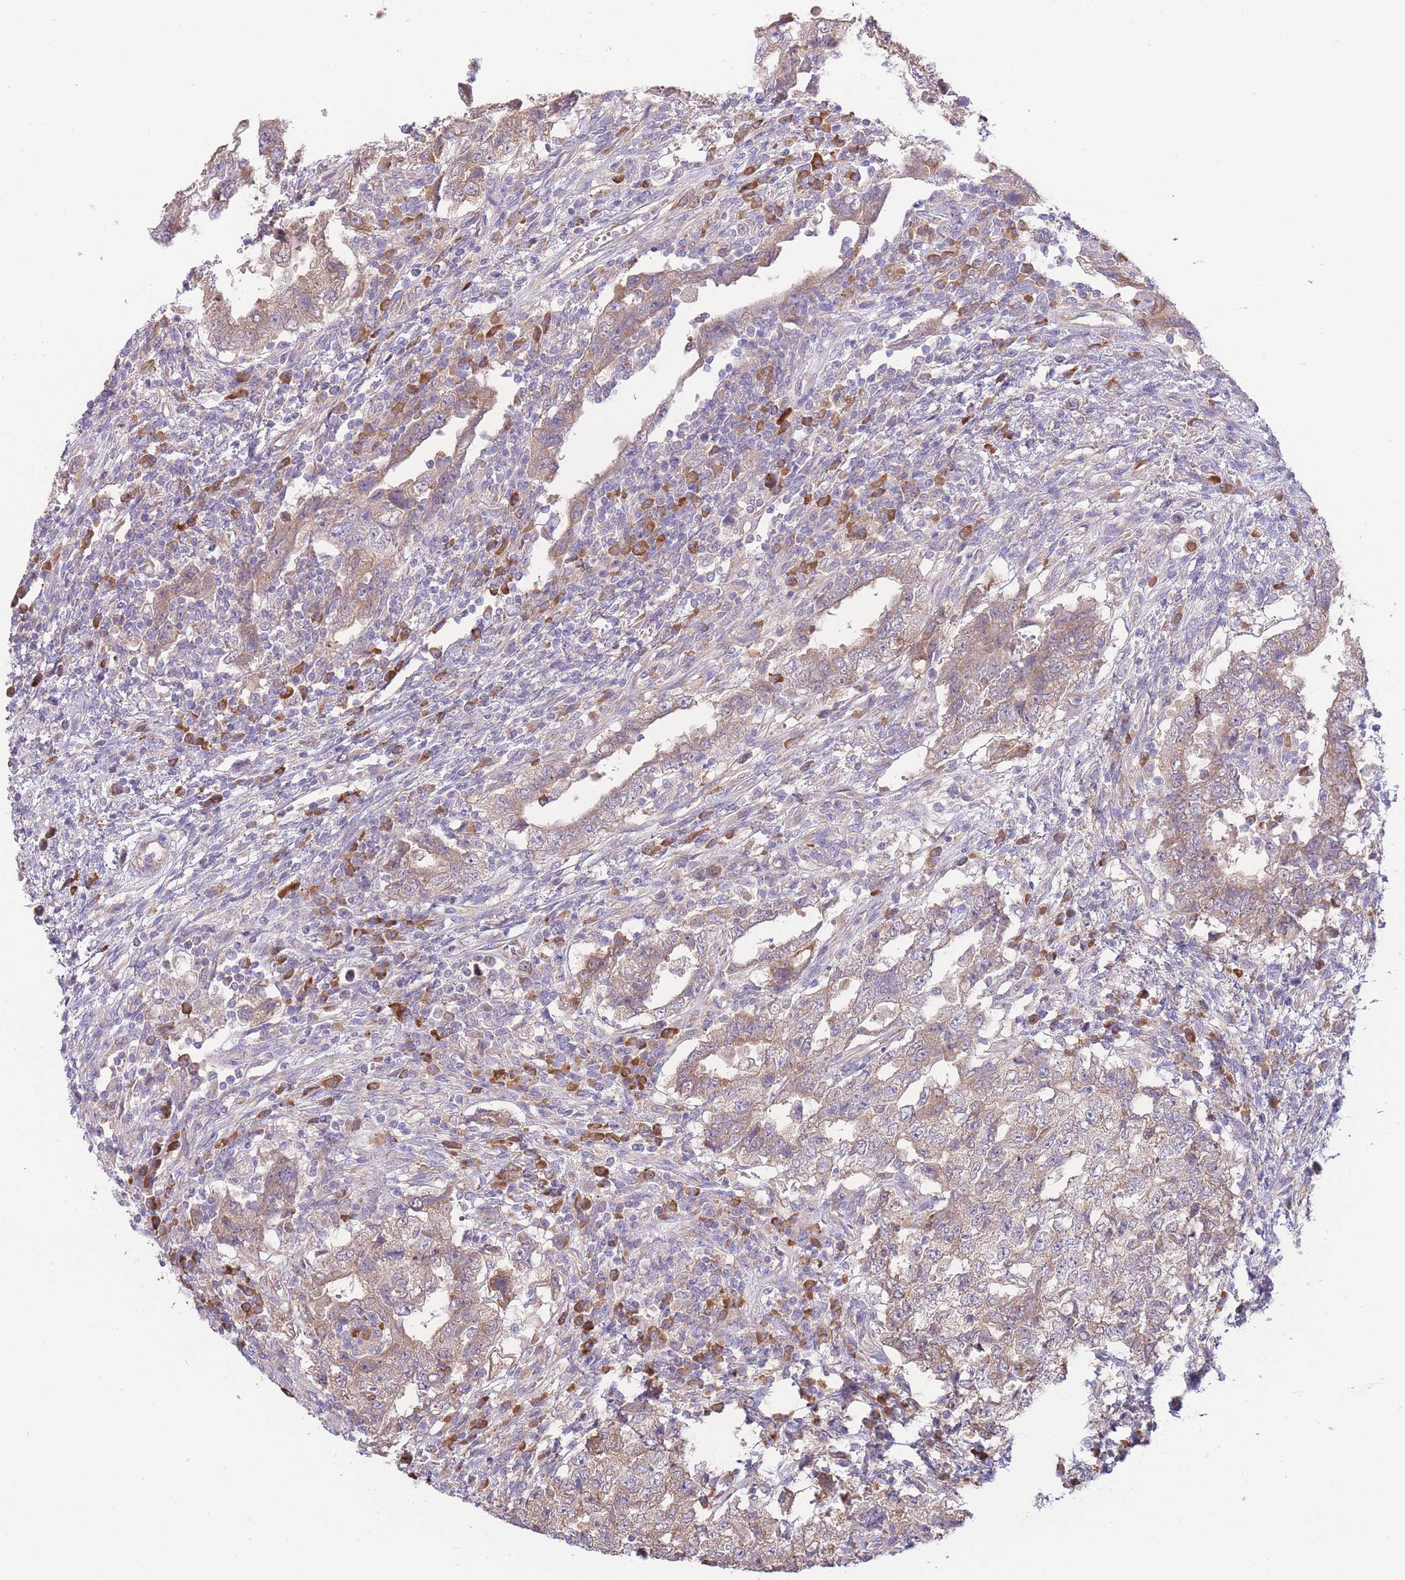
{"staining": {"intensity": "weak", "quantity": ">75%", "location": "cytoplasmic/membranous"}, "tissue": "testis cancer", "cell_type": "Tumor cells", "image_type": "cancer", "snomed": [{"axis": "morphology", "description": "Carcinoma, Embryonal, NOS"}, {"axis": "topography", "description": "Testis"}], "caption": "Protein staining by immunohistochemistry exhibits weak cytoplasmic/membranous expression in approximately >75% of tumor cells in testis embryonal carcinoma.", "gene": "BEX1", "patient": {"sex": "male", "age": 26}}